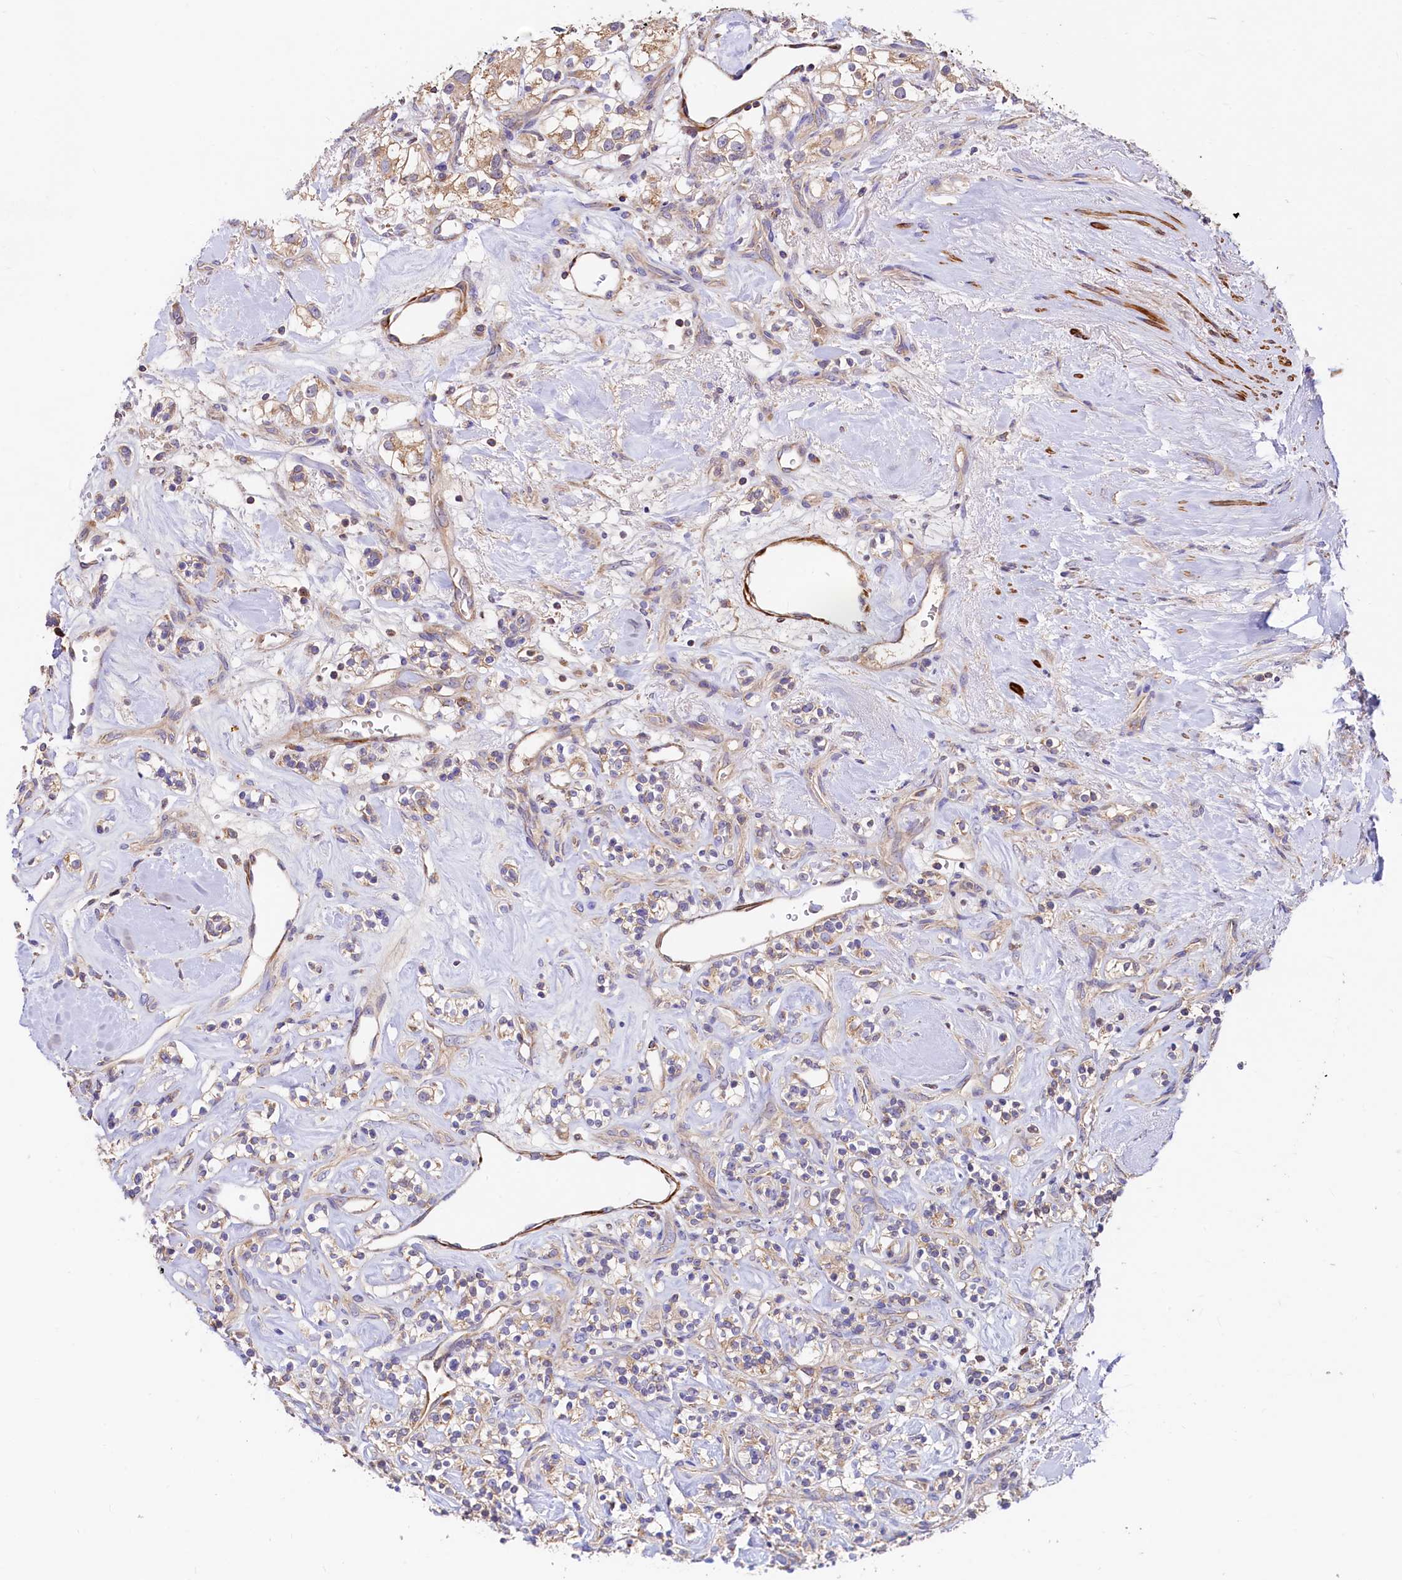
{"staining": {"intensity": "weak", "quantity": "25%-75%", "location": "cytoplasmic/membranous"}, "tissue": "renal cancer", "cell_type": "Tumor cells", "image_type": "cancer", "snomed": [{"axis": "morphology", "description": "Adenocarcinoma, NOS"}, {"axis": "topography", "description": "Kidney"}], "caption": "Brown immunohistochemical staining in renal cancer shows weak cytoplasmic/membranous staining in approximately 25%-75% of tumor cells.", "gene": "CIAO3", "patient": {"sex": "male", "age": 77}}